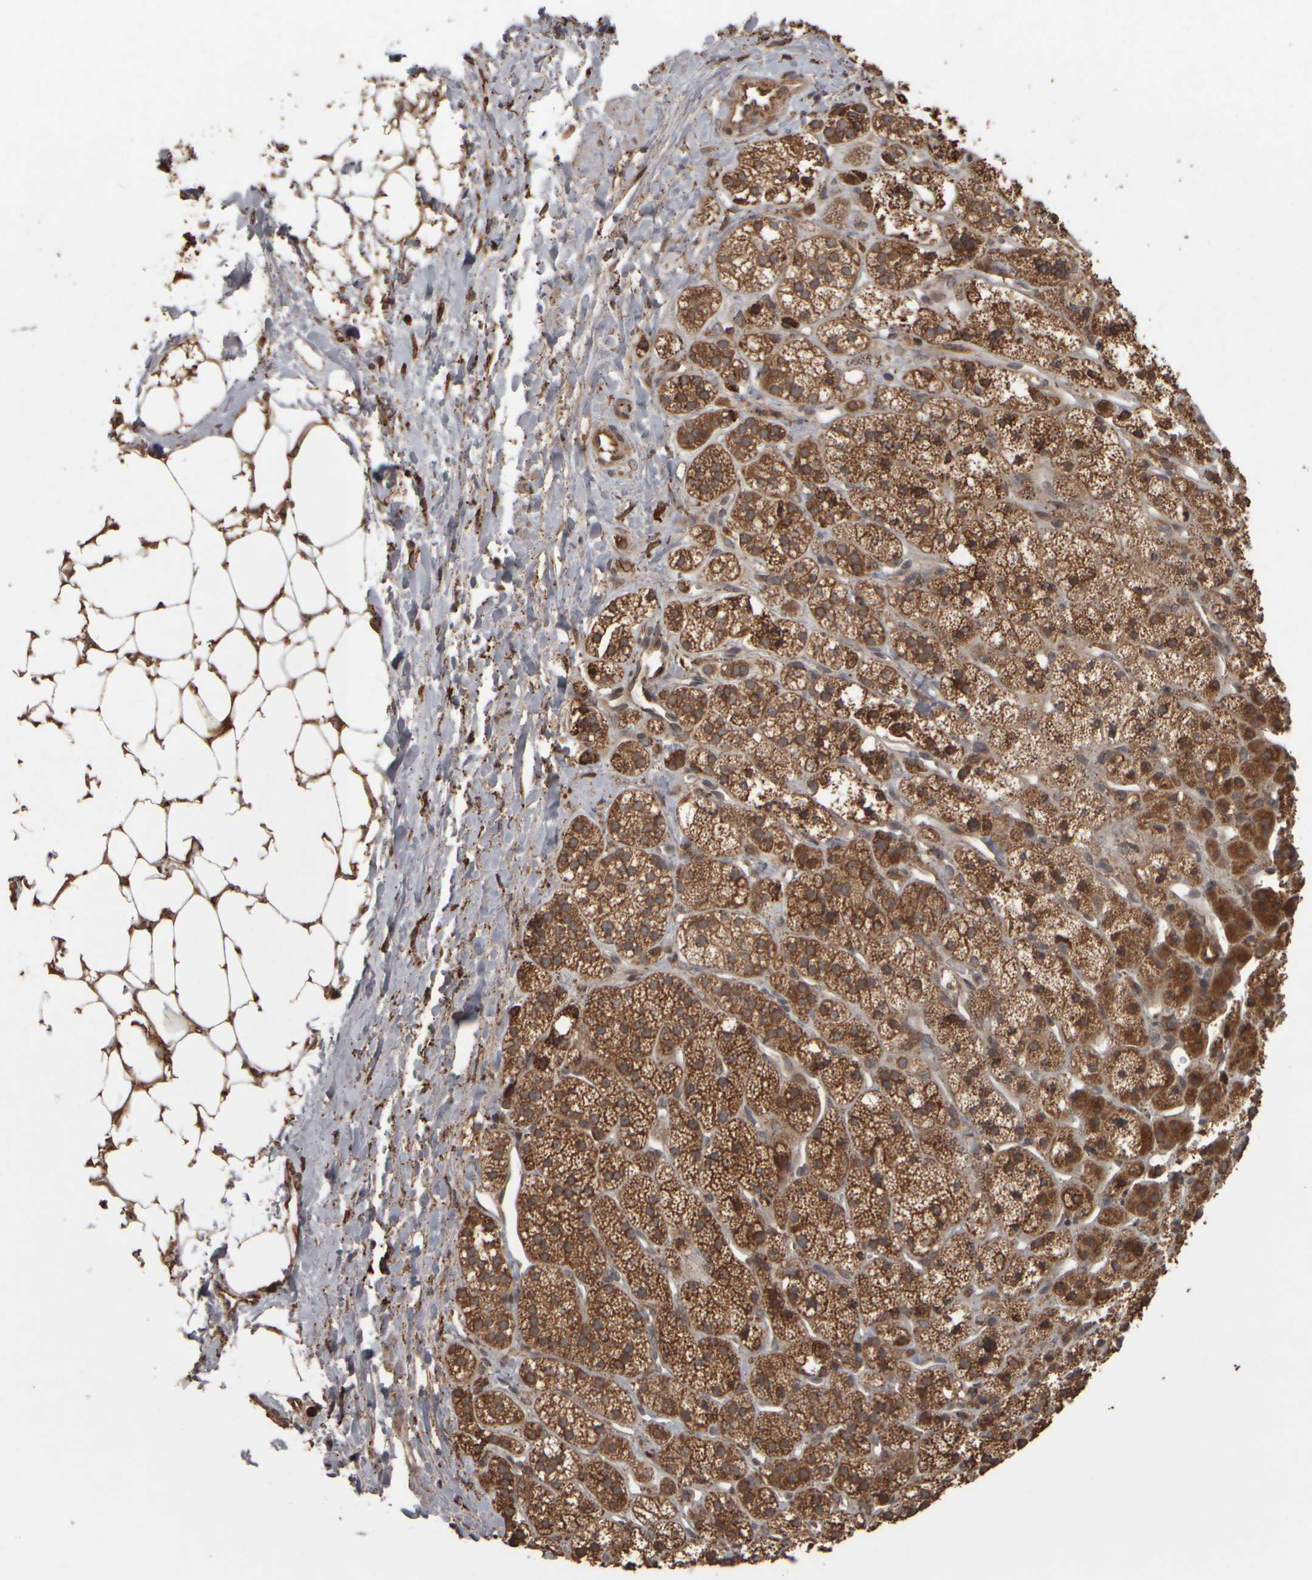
{"staining": {"intensity": "strong", "quantity": ">75%", "location": "cytoplasmic/membranous"}, "tissue": "adrenal gland", "cell_type": "Glandular cells", "image_type": "normal", "snomed": [{"axis": "morphology", "description": "Normal tissue, NOS"}, {"axis": "topography", "description": "Adrenal gland"}], "caption": "A micrograph of human adrenal gland stained for a protein displays strong cytoplasmic/membranous brown staining in glandular cells. The staining is performed using DAB brown chromogen to label protein expression. The nuclei are counter-stained blue using hematoxylin.", "gene": "AGBL3", "patient": {"sex": "male", "age": 56}}